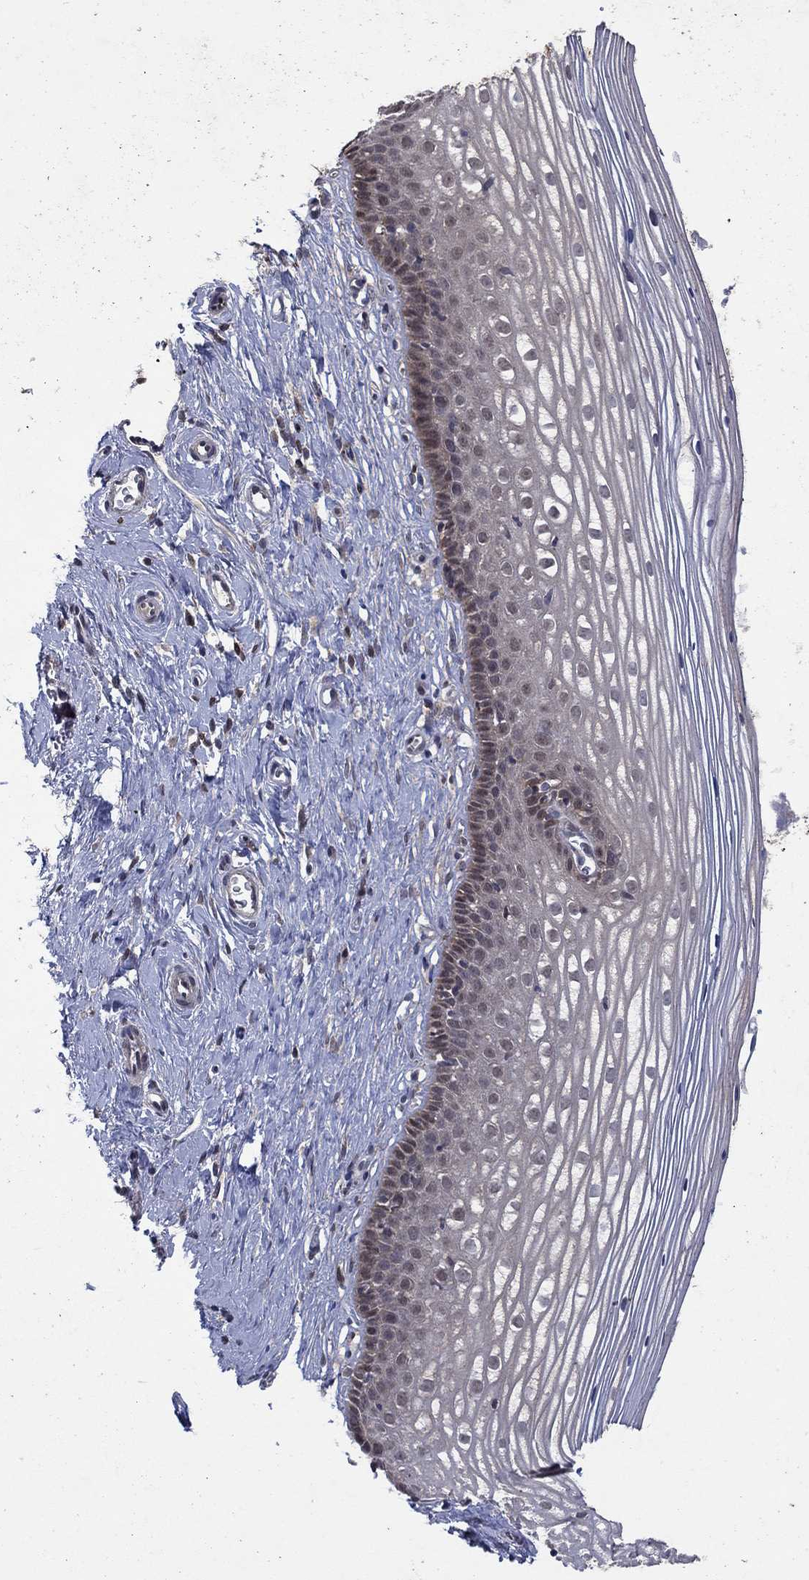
{"staining": {"intensity": "weak", "quantity": "25%-75%", "location": "cytoplasmic/membranous"}, "tissue": "cervix", "cell_type": "Glandular cells", "image_type": "normal", "snomed": [{"axis": "morphology", "description": "Normal tissue, NOS"}, {"axis": "topography", "description": "Cervix"}], "caption": "An image of human cervix stained for a protein reveals weak cytoplasmic/membranous brown staining in glandular cells. (Brightfield microscopy of DAB IHC at high magnification).", "gene": "IAH1", "patient": {"sex": "female", "age": 40}}